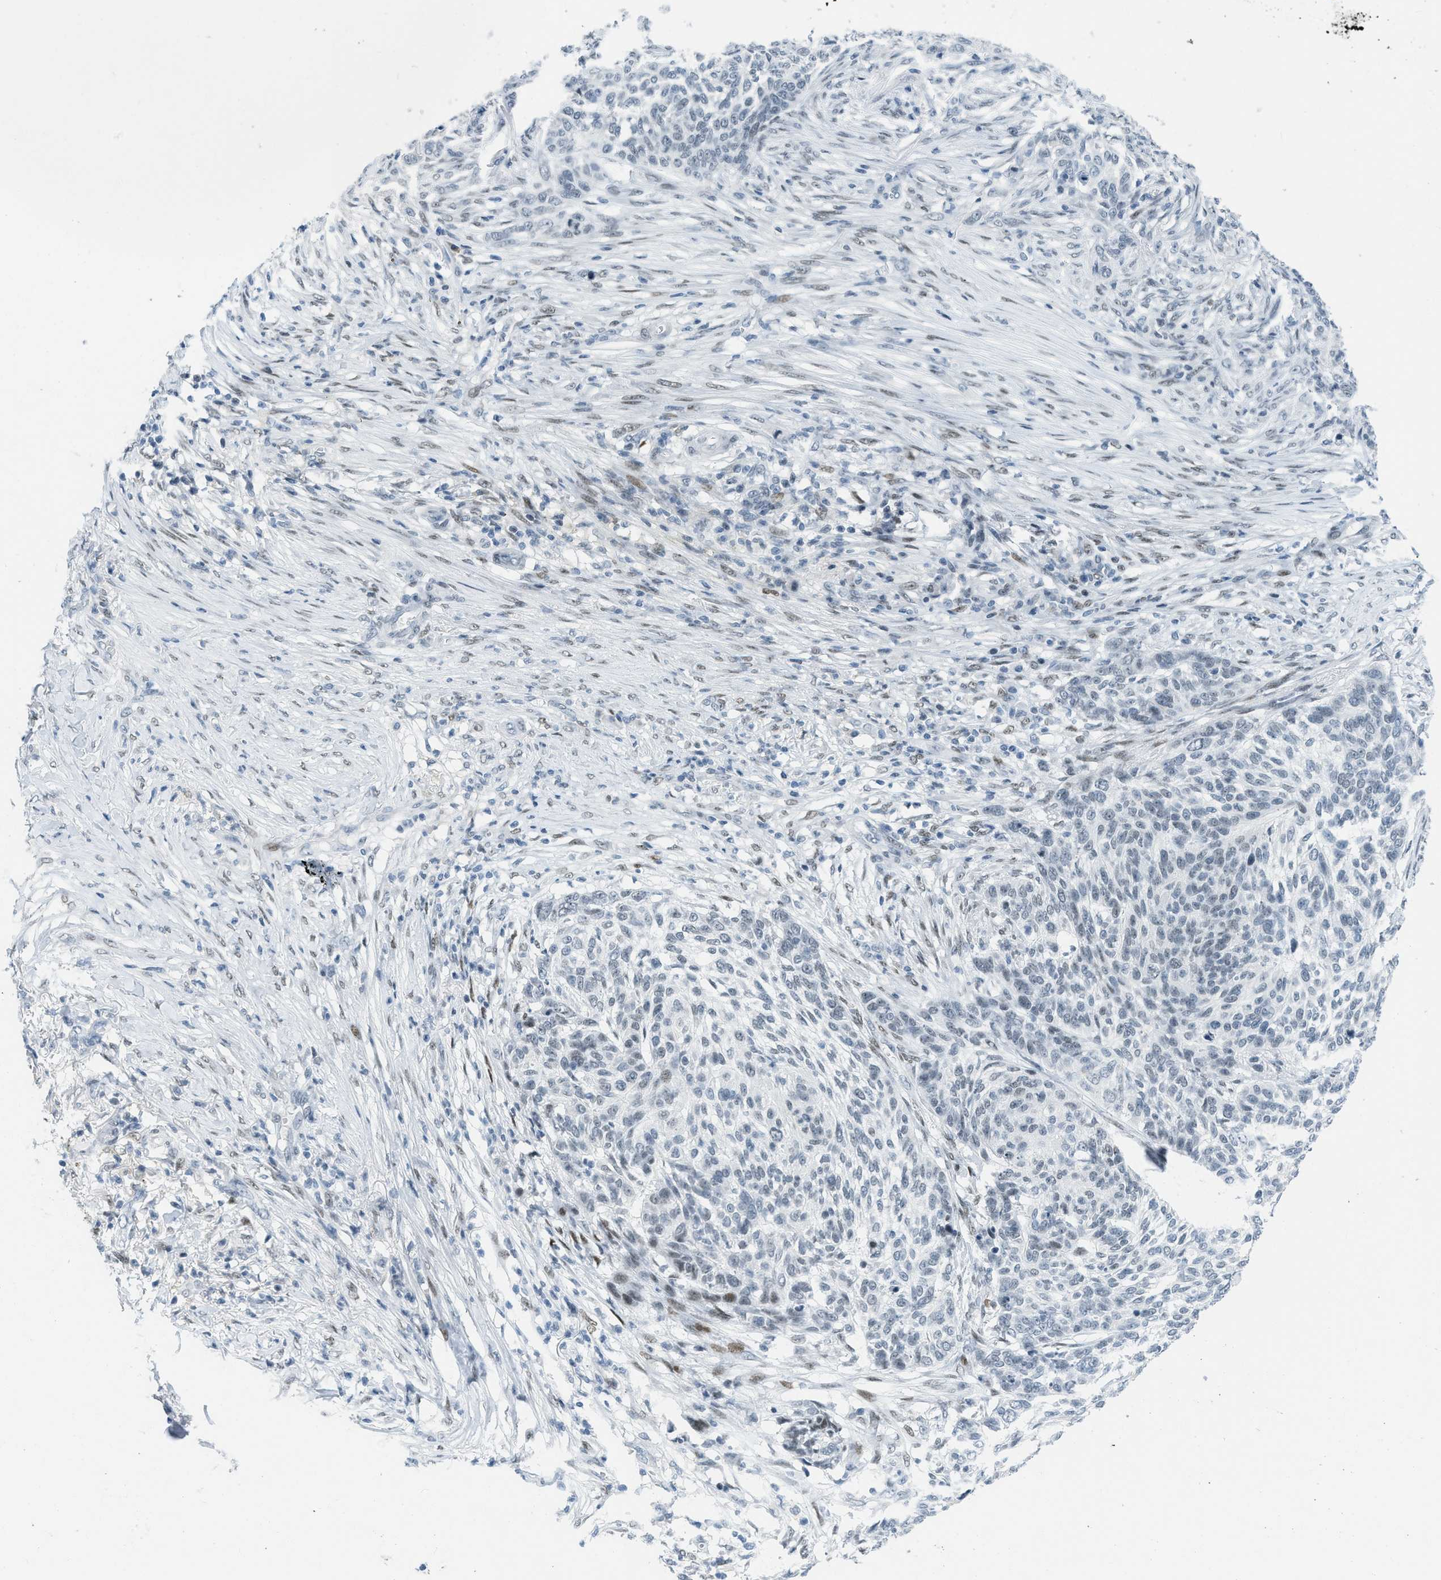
{"staining": {"intensity": "negative", "quantity": "none", "location": "none"}, "tissue": "skin cancer", "cell_type": "Tumor cells", "image_type": "cancer", "snomed": [{"axis": "morphology", "description": "Basal cell carcinoma"}, {"axis": "topography", "description": "Skin"}], "caption": "Basal cell carcinoma (skin) was stained to show a protein in brown. There is no significant positivity in tumor cells. (IHC, brightfield microscopy, high magnification).", "gene": "PBX1", "patient": {"sex": "male", "age": 85}}